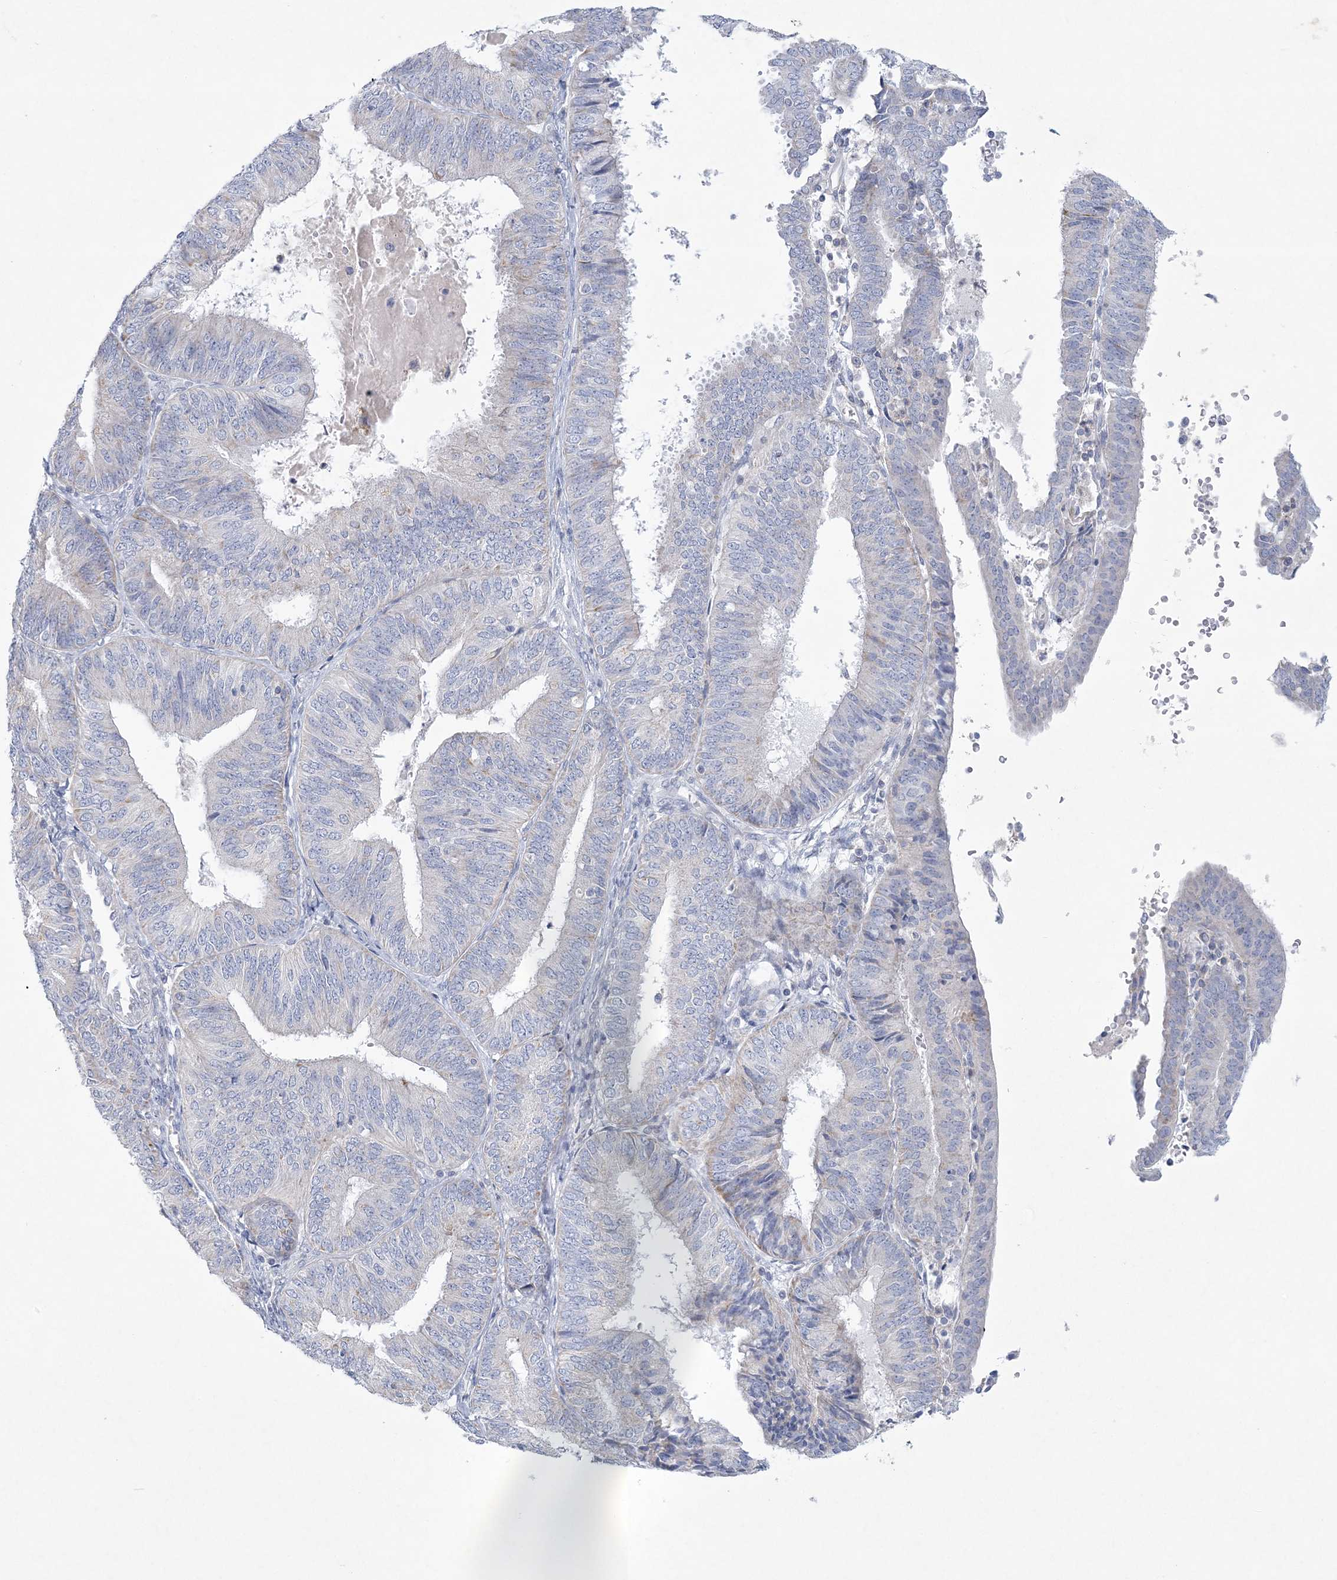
{"staining": {"intensity": "negative", "quantity": "none", "location": "none"}, "tissue": "endometrial cancer", "cell_type": "Tumor cells", "image_type": "cancer", "snomed": [{"axis": "morphology", "description": "Adenocarcinoma, NOS"}, {"axis": "topography", "description": "Endometrium"}], "caption": "High magnification brightfield microscopy of endometrial adenocarcinoma stained with DAB (brown) and counterstained with hematoxylin (blue): tumor cells show no significant staining.", "gene": "NIPAL1", "patient": {"sex": "female", "age": 58}}